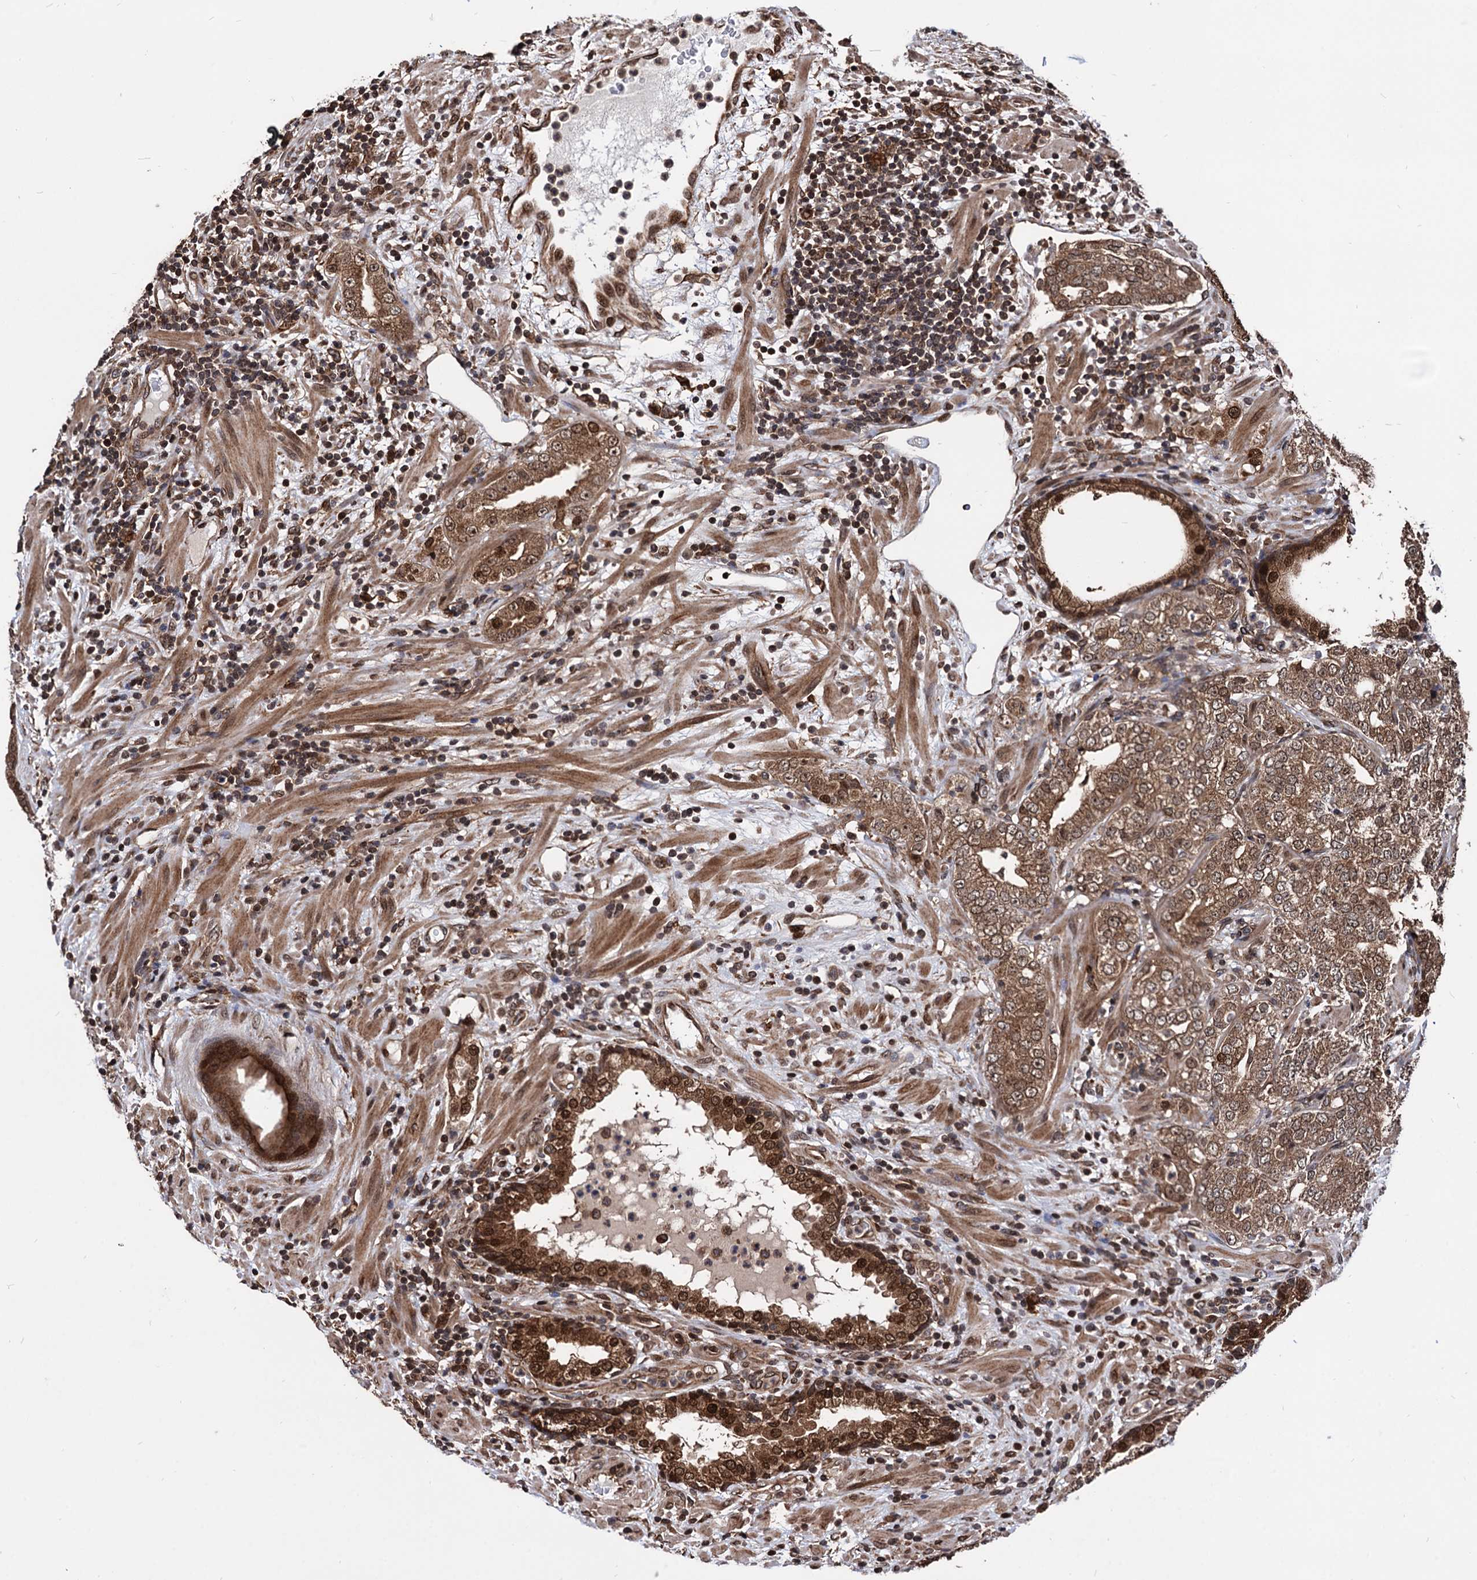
{"staining": {"intensity": "moderate", "quantity": ">75%", "location": "cytoplasmic/membranous"}, "tissue": "prostate cancer", "cell_type": "Tumor cells", "image_type": "cancer", "snomed": [{"axis": "morphology", "description": "Adenocarcinoma, High grade"}, {"axis": "topography", "description": "Prostate"}], "caption": "Immunohistochemistry of prostate adenocarcinoma (high-grade) exhibits medium levels of moderate cytoplasmic/membranous expression in approximately >75% of tumor cells. (brown staining indicates protein expression, while blue staining denotes nuclei).", "gene": "ANKRD12", "patient": {"sex": "male", "age": 64}}